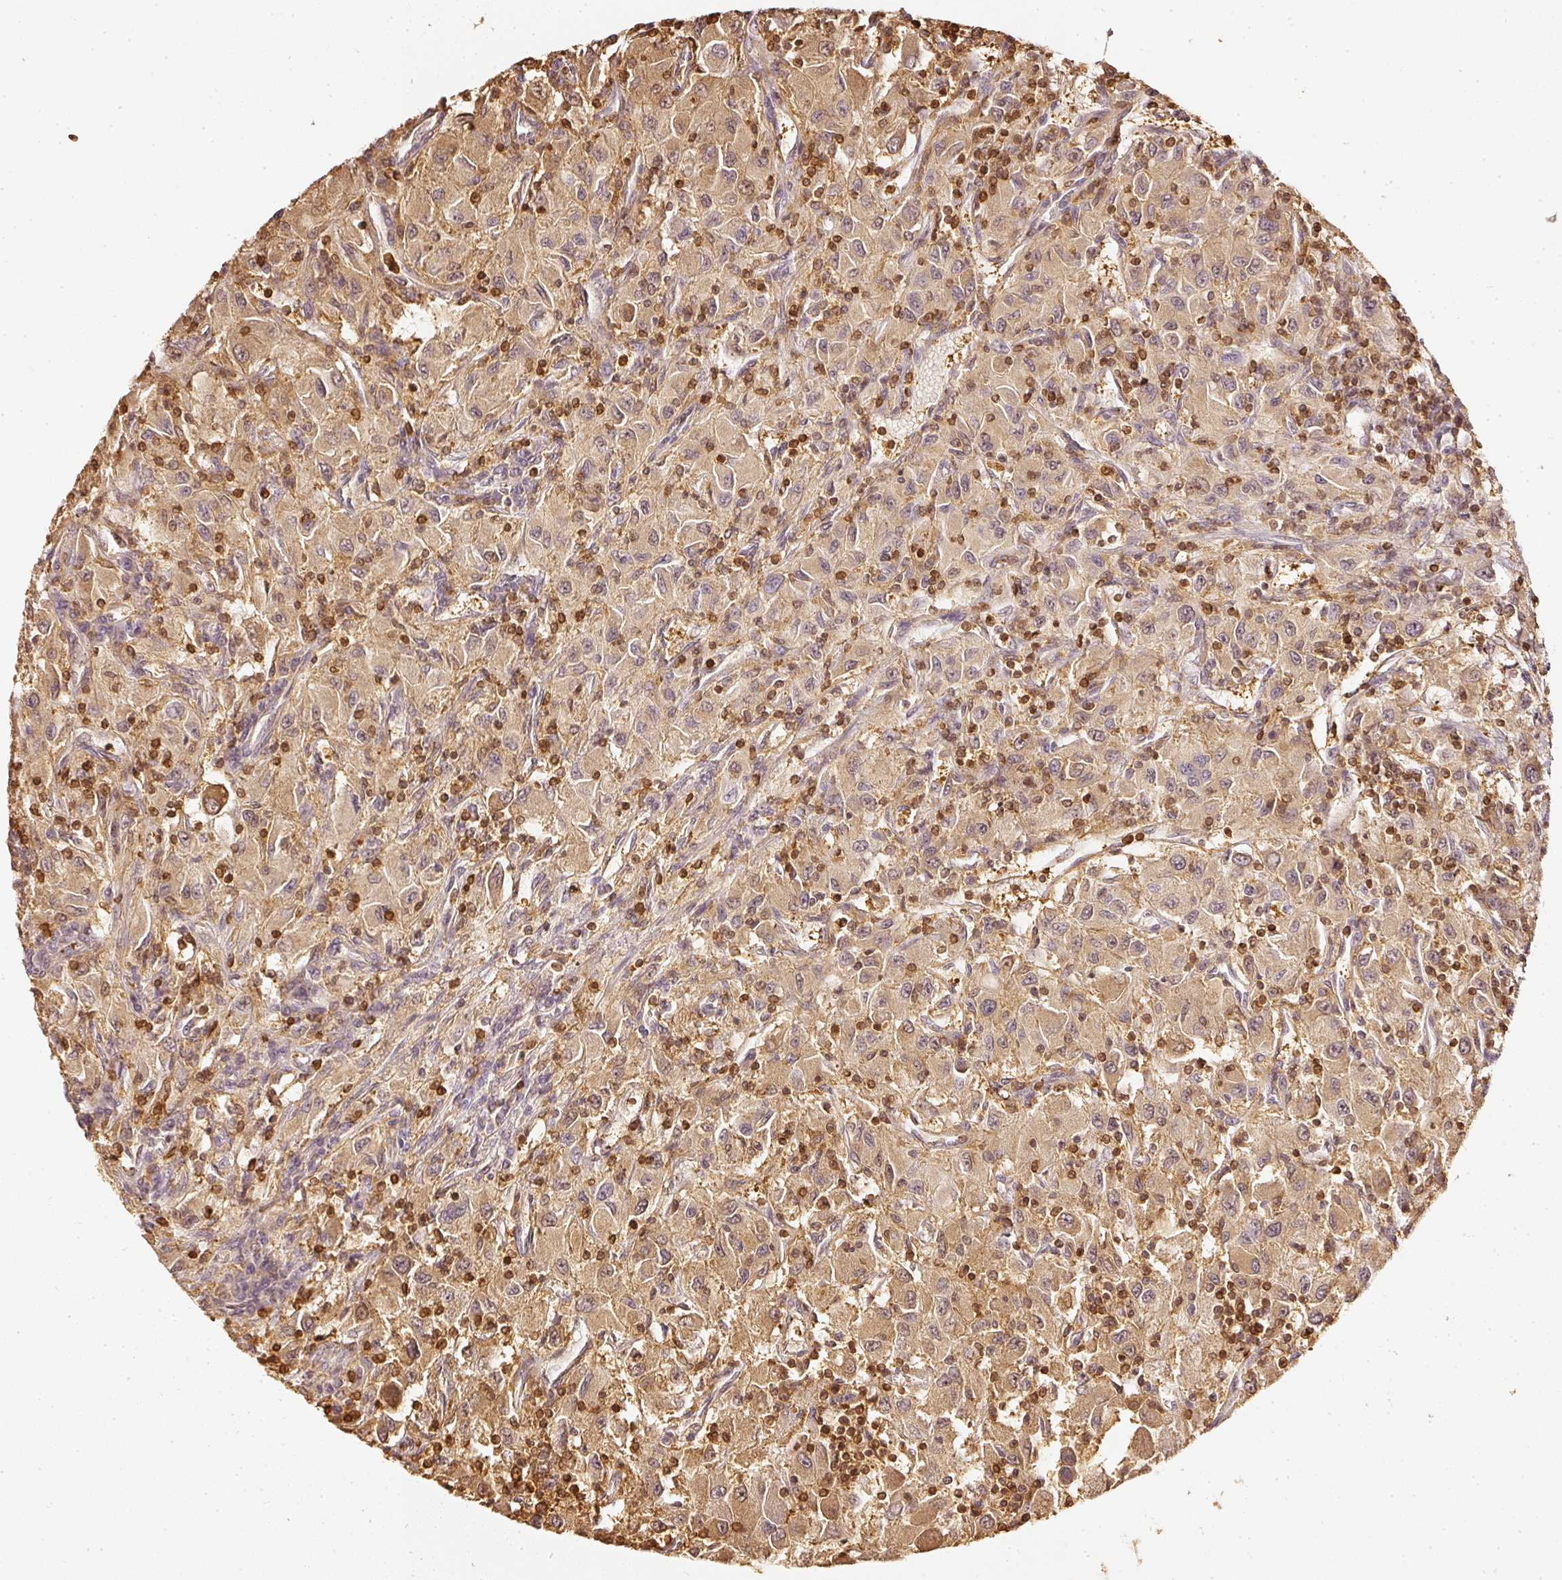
{"staining": {"intensity": "moderate", "quantity": ">75%", "location": "cytoplasmic/membranous,nuclear"}, "tissue": "renal cancer", "cell_type": "Tumor cells", "image_type": "cancer", "snomed": [{"axis": "morphology", "description": "Adenocarcinoma, NOS"}, {"axis": "topography", "description": "Kidney"}], "caption": "Human renal adenocarcinoma stained with a brown dye shows moderate cytoplasmic/membranous and nuclear positive expression in approximately >75% of tumor cells.", "gene": "PFN1", "patient": {"sex": "female", "age": 67}}